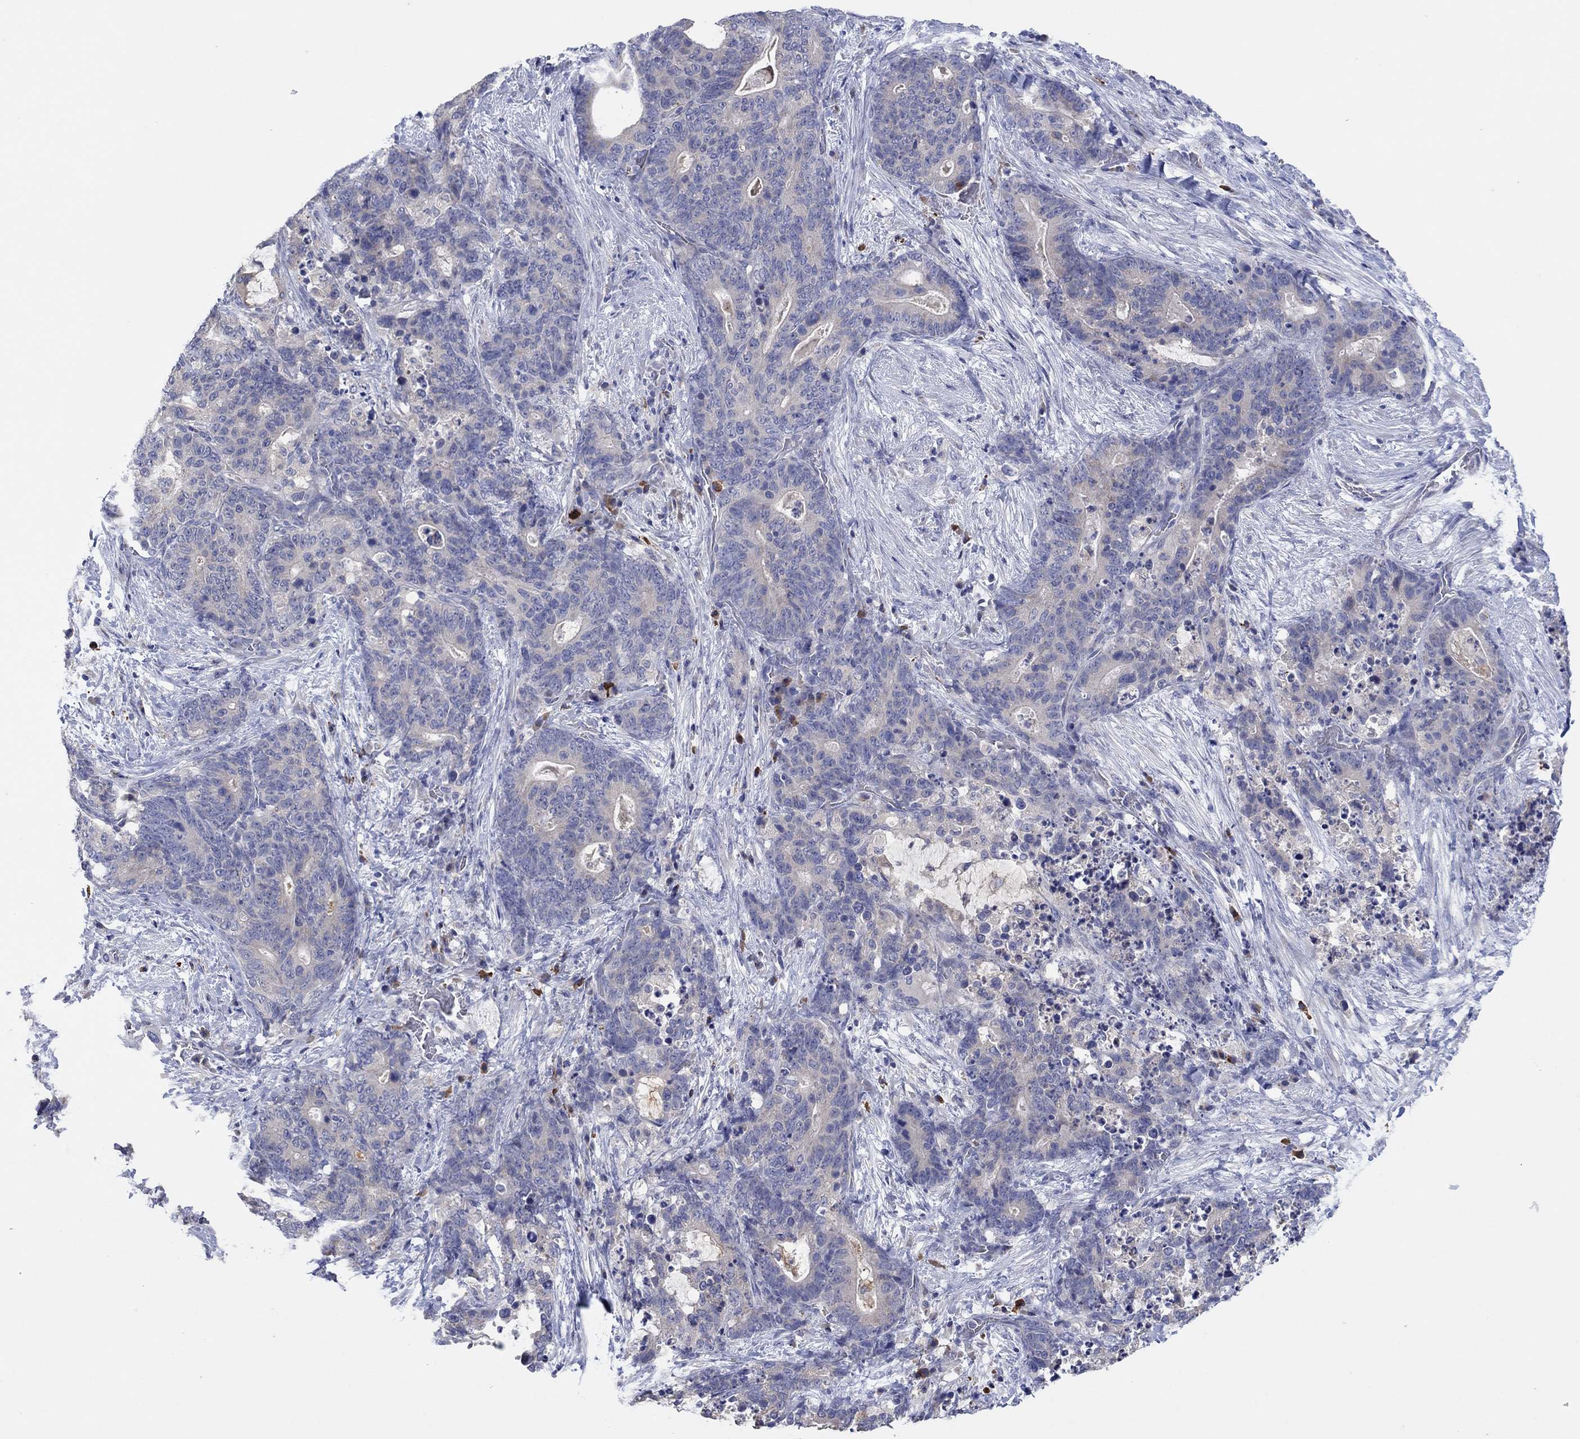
{"staining": {"intensity": "negative", "quantity": "none", "location": "none"}, "tissue": "stomach cancer", "cell_type": "Tumor cells", "image_type": "cancer", "snomed": [{"axis": "morphology", "description": "Normal tissue, NOS"}, {"axis": "morphology", "description": "Adenocarcinoma, NOS"}, {"axis": "topography", "description": "Stomach"}], "caption": "A high-resolution image shows immunohistochemistry staining of adenocarcinoma (stomach), which reveals no significant expression in tumor cells.", "gene": "PLCL2", "patient": {"sex": "female", "age": 64}}